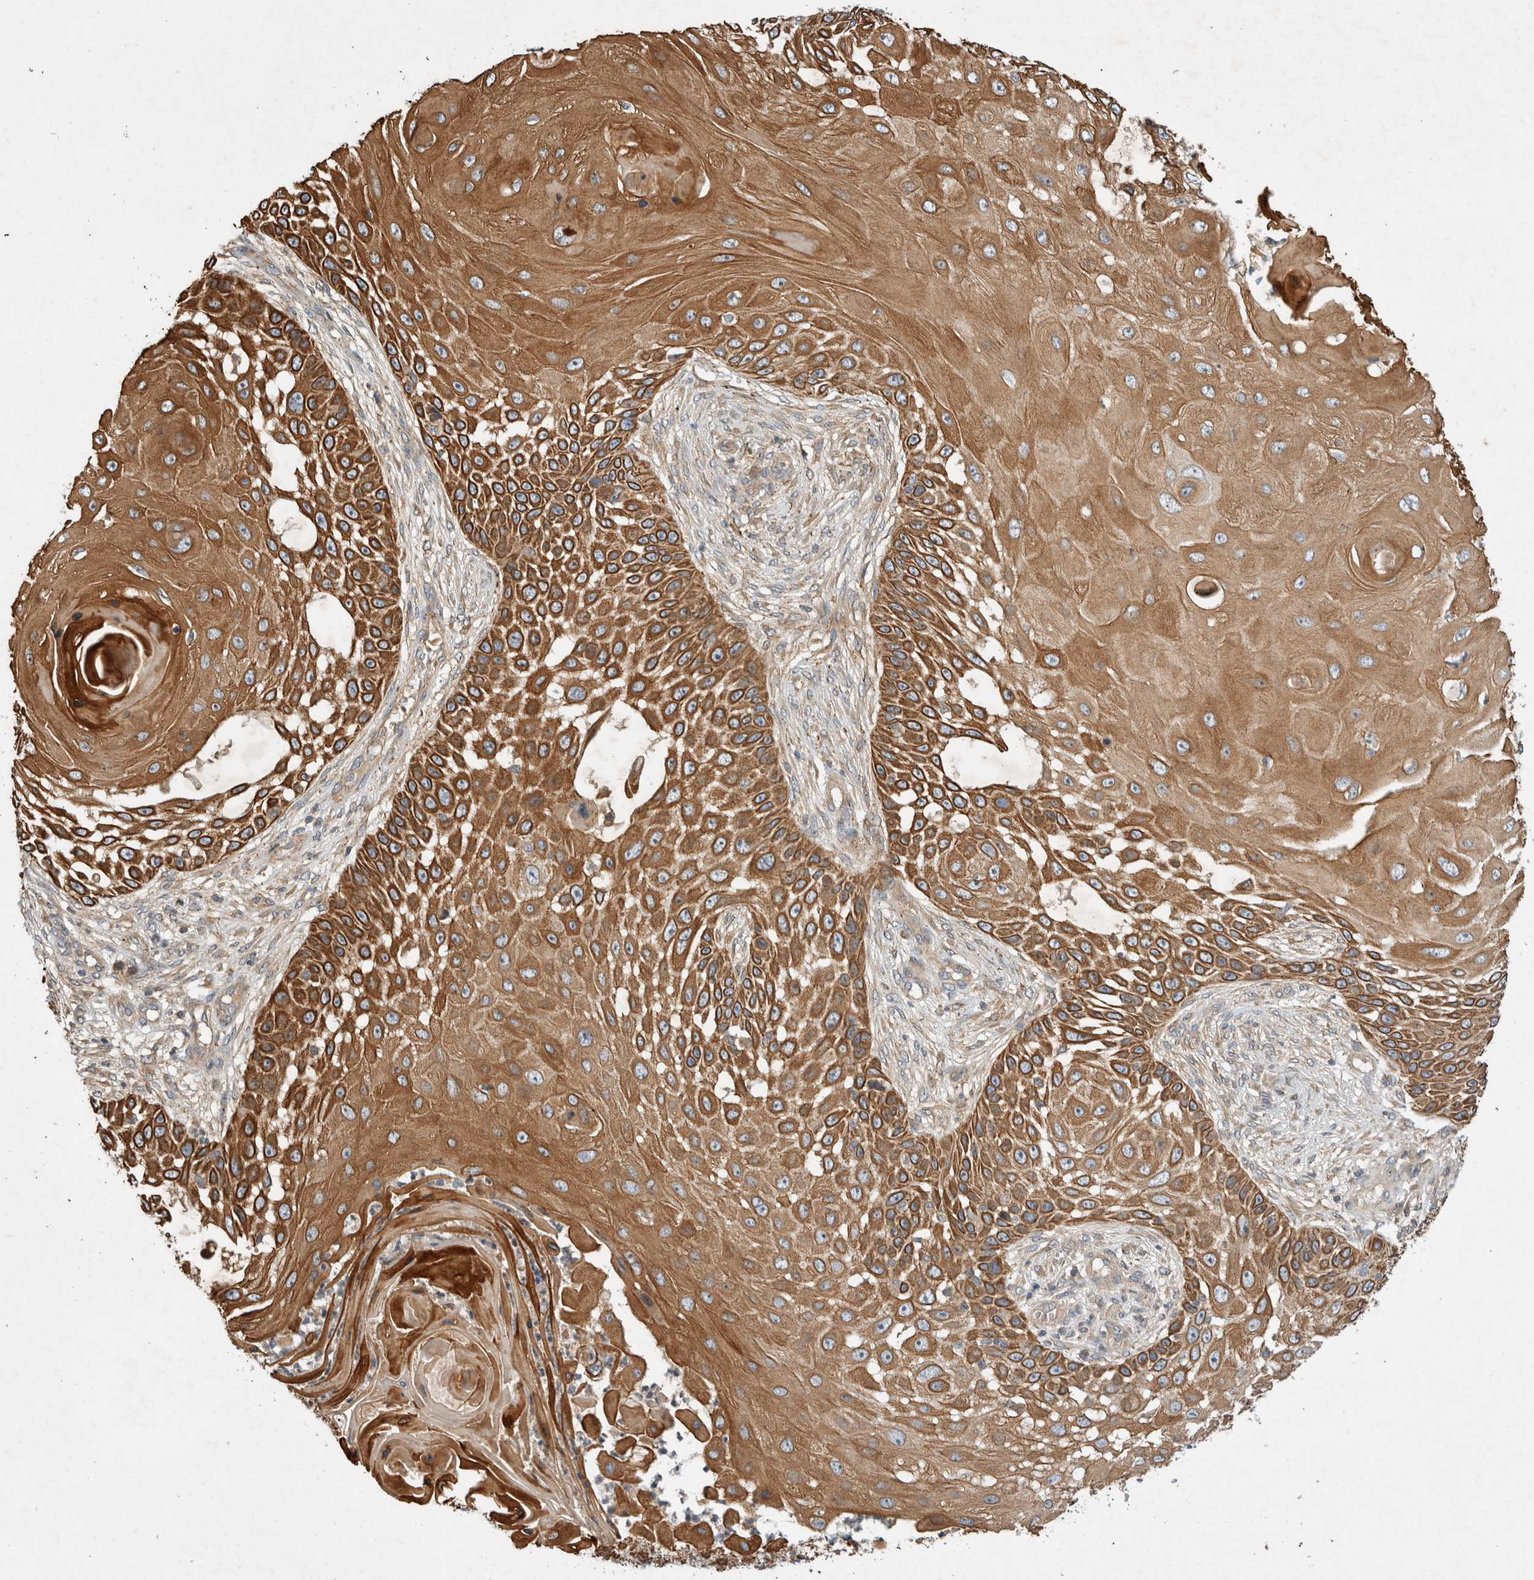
{"staining": {"intensity": "strong", "quantity": ">75%", "location": "cytoplasmic/membranous"}, "tissue": "skin cancer", "cell_type": "Tumor cells", "image_type": "cancer", "snomed": [{"axis": "morphology", "description": "Squamous cell carcinoma, NOS"}, {"axis": "topography", "description": "Skin"}], "caption": "A high-resolution micrograph shows IHC staining of skin squamous cell carcinoma, which demonstrates strong cytoplasmic/membranous expression in about >75% of tumor cells.", "gene": "ARMC9", "patient": {"sex": "female", "age": 44}}